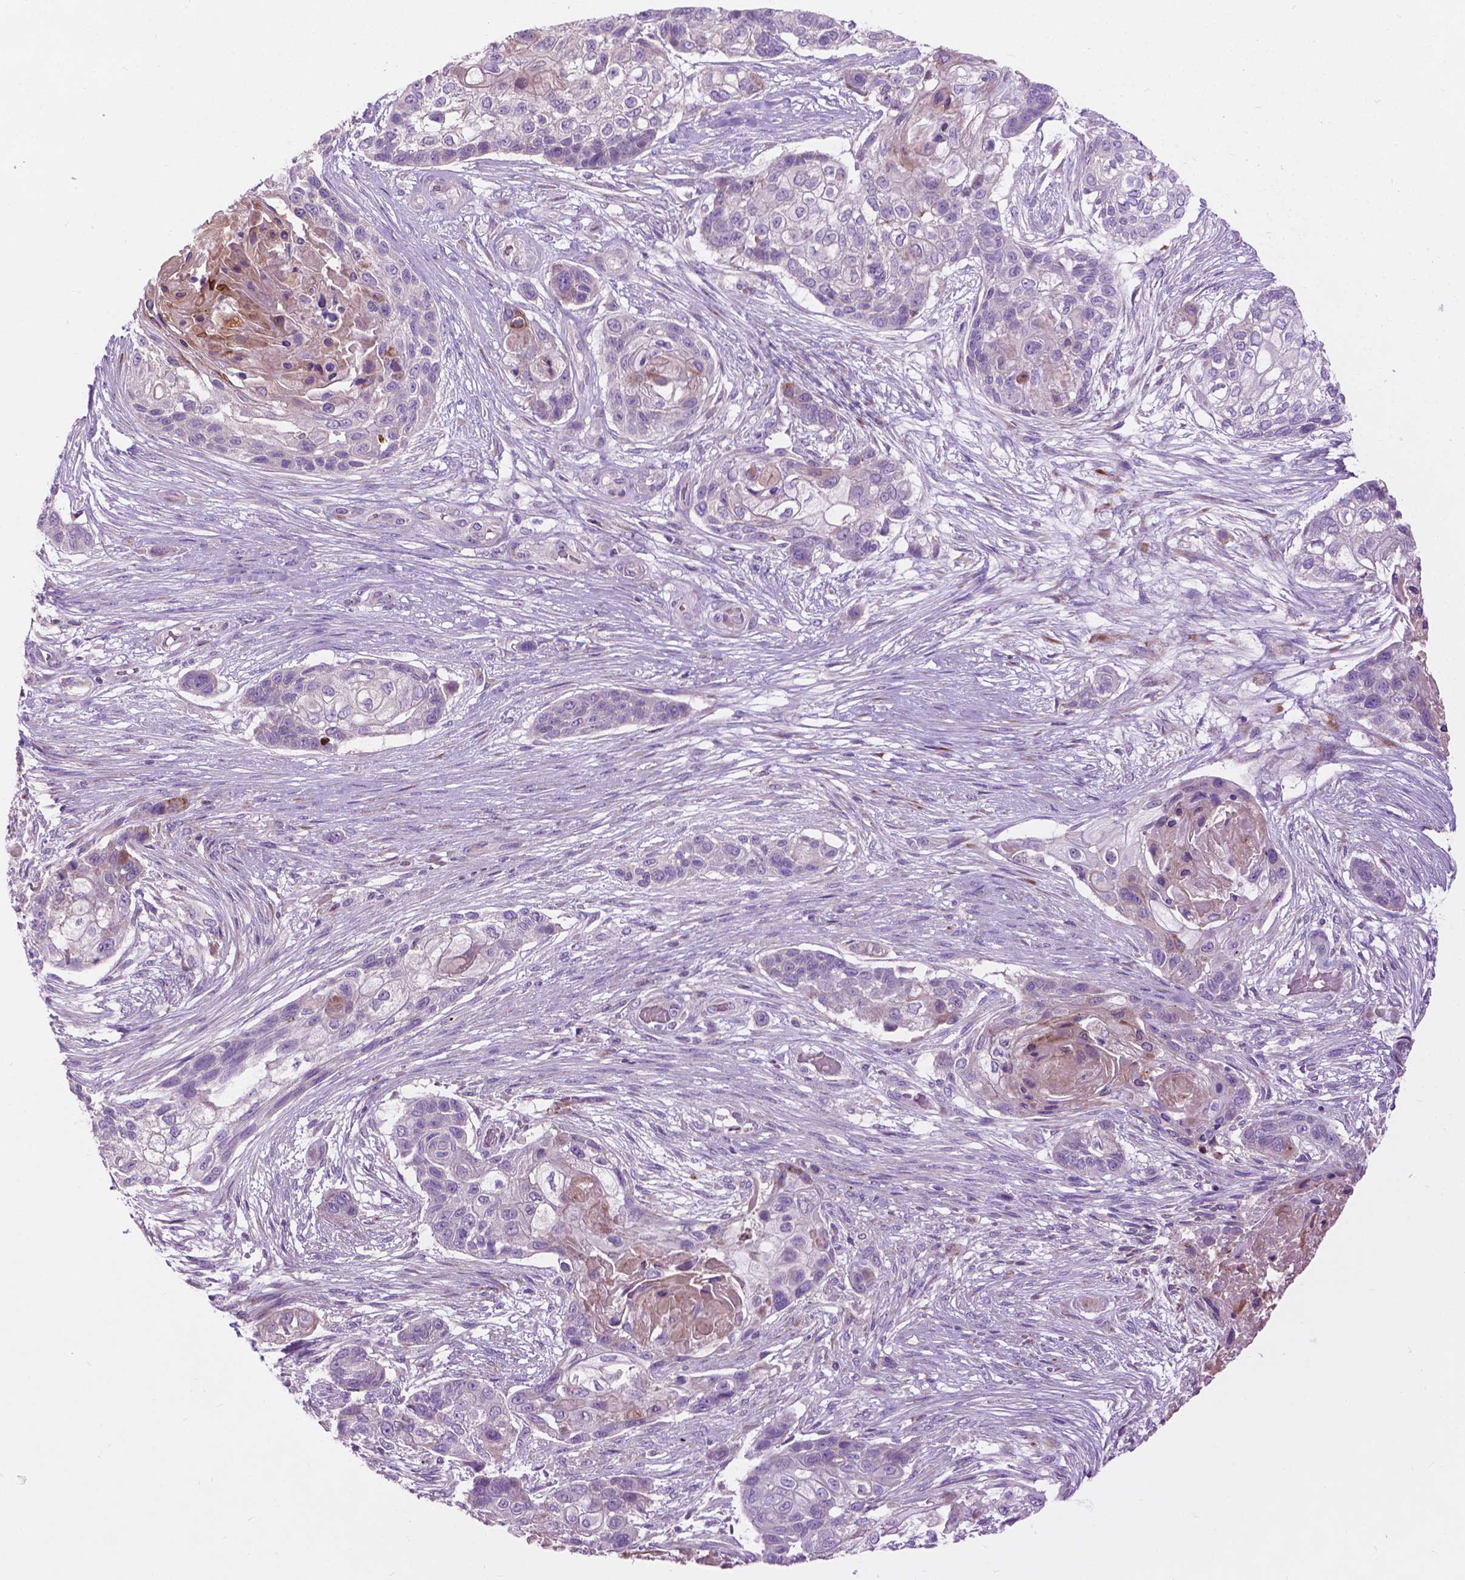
{"staining": {"intensity": "negative", "quantity": "none", "location": "none"}, "tissue": "lung cancer", "cell_type": "Tumor cells", "image_type": "cancer", "snomed": [{"axis": "morphology", "description": "Squamous cell carcinoma, NOS"}, {"axis": "topography", "description": "Lung"}], "caption": "Immunohistochemistry of lung cancer (squamous cell carcinoma) reveals no positivity in tumor cells. Brightfield microscopy of immunohistochemistry stained with DAB (brown) and hematoxylin (blue), captured at high magnification.", "gene": "NOXO1", "patient": {"sex": "male", "age": 69}}